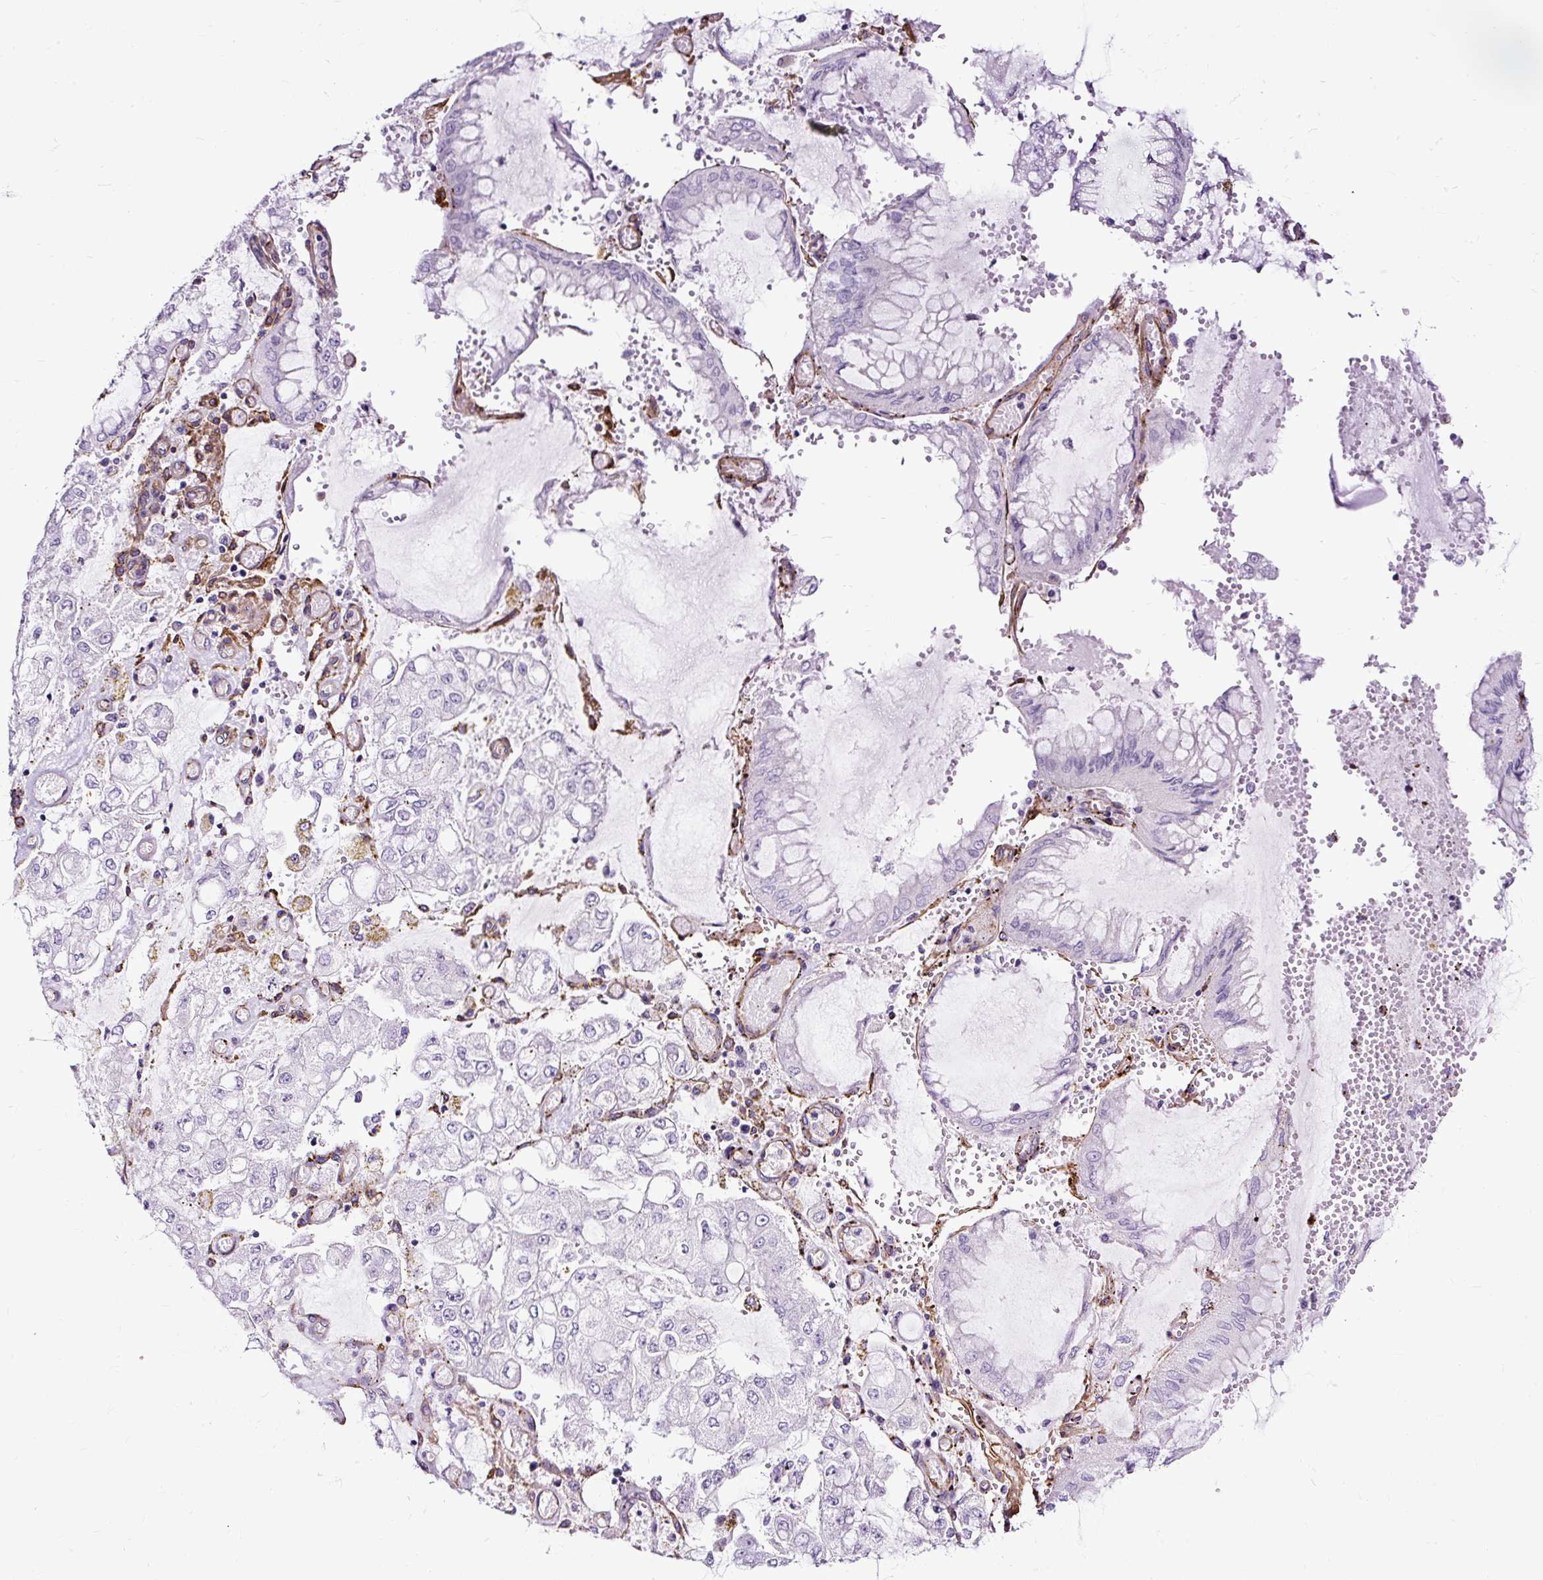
{"staining": {"intensity": "negative", "quantity": "none", "location": "none"}, "tissue": "stomach cancer", "cell_type": "Tumor cells", "image_type": "cancer", "snomed": [{"axis": "morphology", "description": "Adenocarcinoma, NOS"}, {"axis": "topography", "description": "Stomach"}], "caption": "This is an immunohistochemistry (IHC) photomicrograph of human adenocarcinoma (stomach). There is no expression in tumor cells.", "gene": "SLC7A8", "patient": {"sex": "male", "age": 76}}